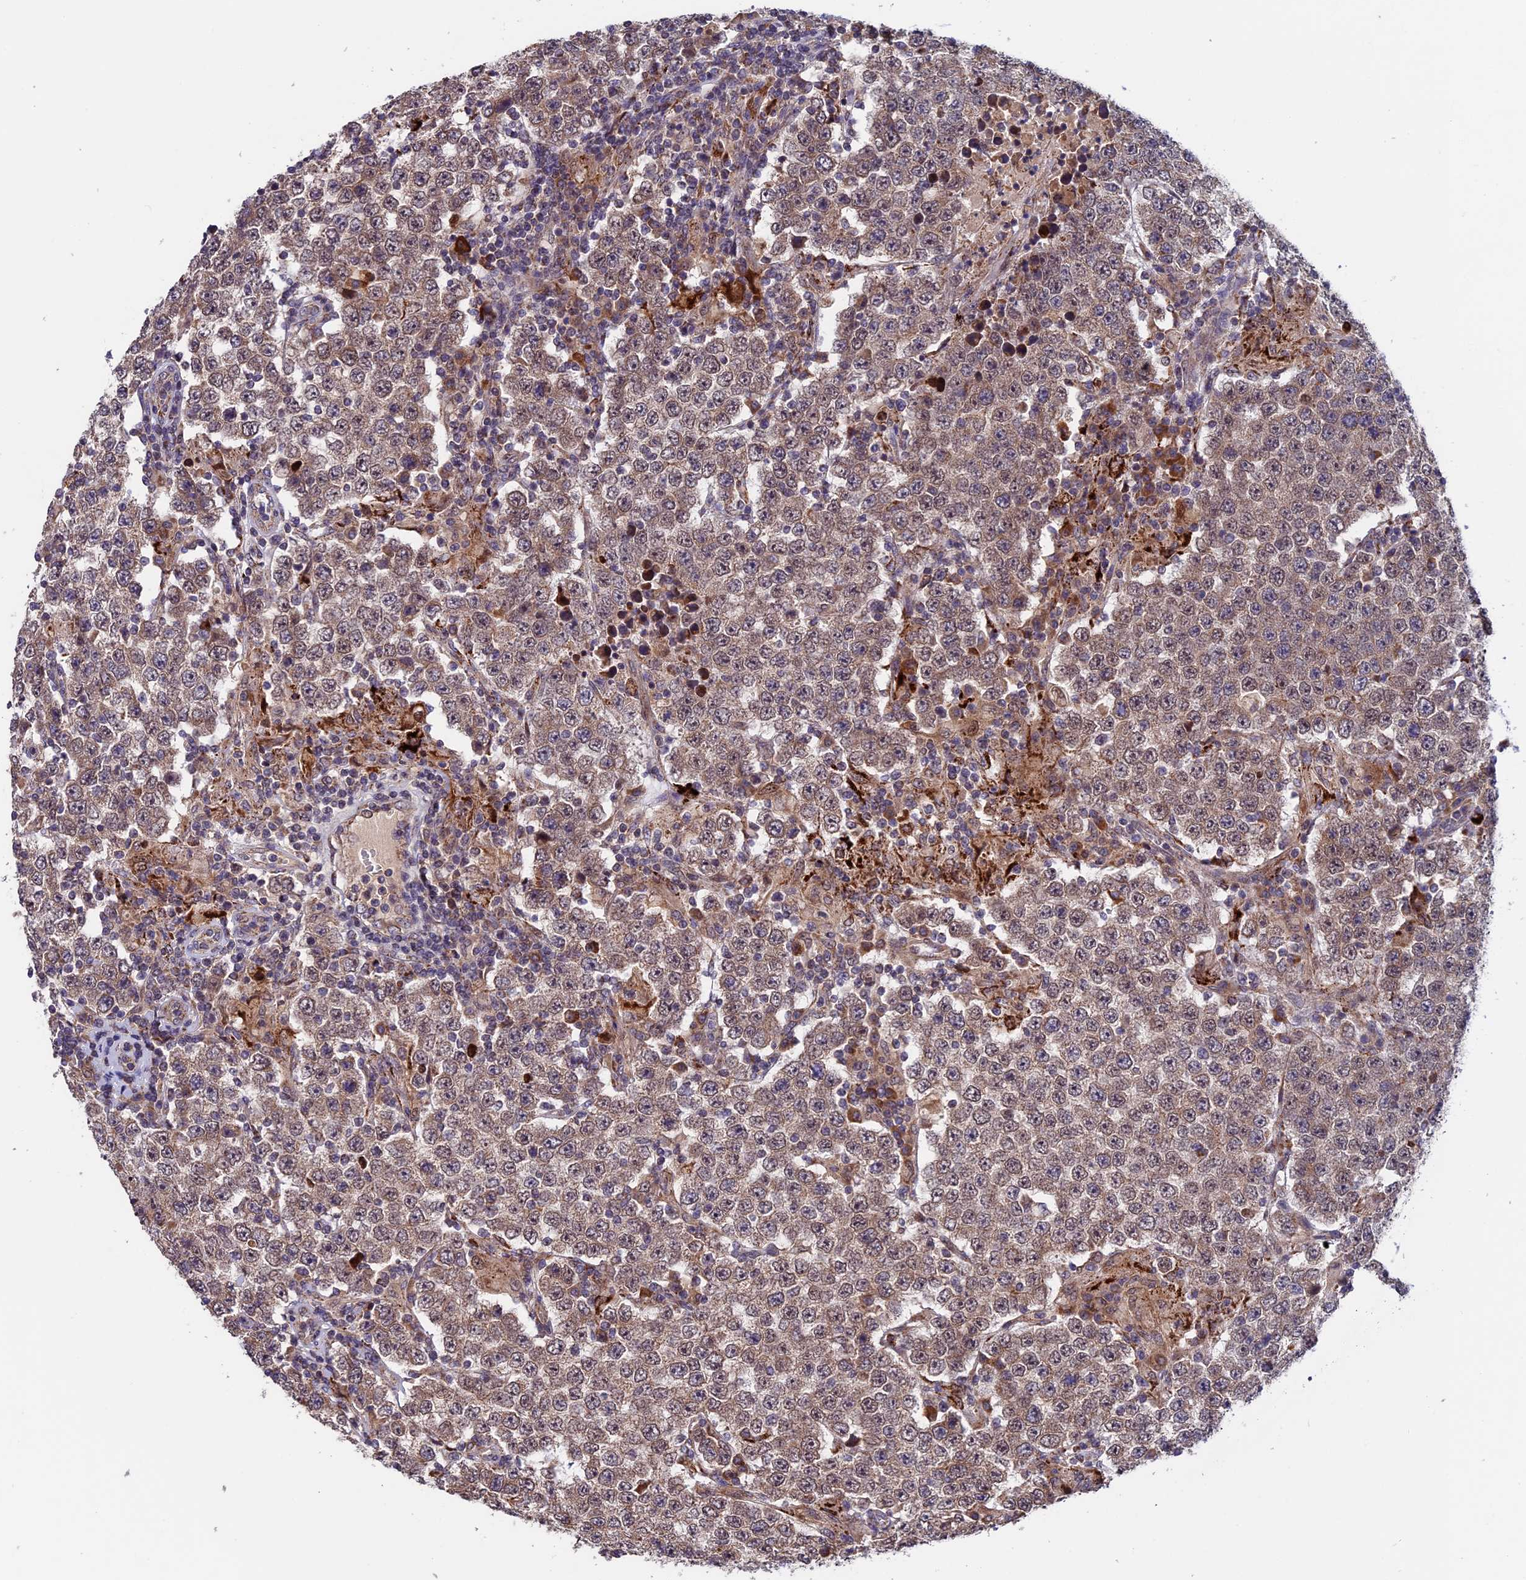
{"staining": {"intensity": "weak", "quantity": ">75%", "location": "cytoplasmic/membranous"}, "tissue": "testis cancer", "cell_type": "Tumor cells", "image_type": "cancer", "snomed": [{"axis": "morphology", "description": "Normal tissue, NOS"}, {"axis": "morphology", "description": "Urothelial carcinoma, High grade"}, {"axis": "morphology", "description": "Seminoma, NOS"}, {"axis": "morphology", "description": "Carcinoma, Embryonal, NOS"}, {"axis": "topography", "description": "Urinary bladder"}, {"axis": "topography", "description": "Testis"}], "caption": "This is a micrograph of immunohistochemistry (IHC) staining of testis cancer, which shows weak expression in the cytoplasmic/membranous of tumor cells.", "gene": "RNF17", "patient": {"sex": "male", "age": 41}}